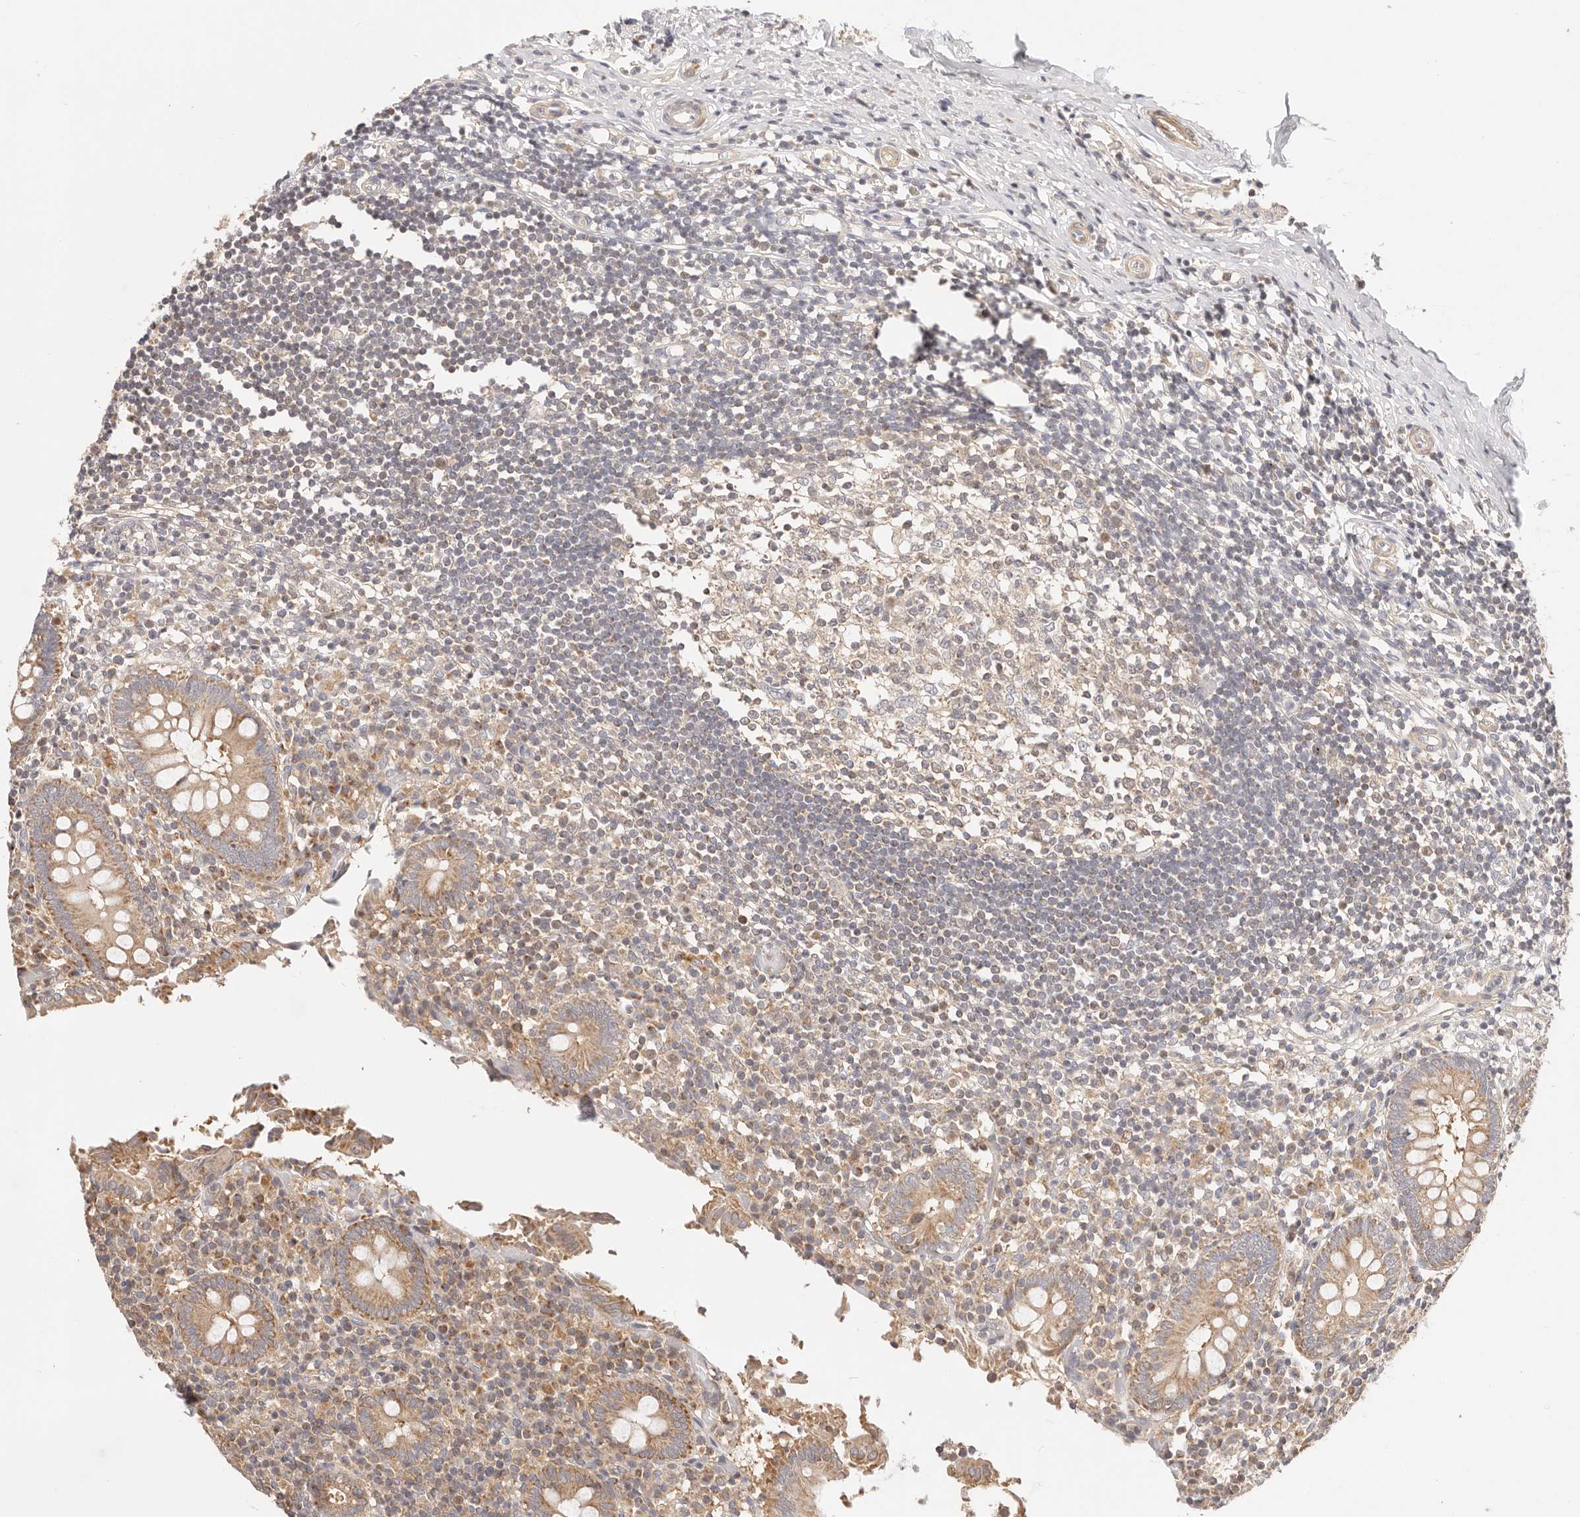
{"staining": {"intensity": "moderate", "quantity": ">75%", "location": "cytoplasmic/membranous"}, "tissue": "appendix", "cell_type": "Glandular cells", "image_type": "normal", "snomed": [{"axis": "morphology", "description": "Normal tissue, NOS"}, {"axis": "topography", "description": "Appendix"}], "caption": "Appendix stained with DAB (3,3'-diaminobenzidine) immunohistochemistry (IHC) demonstrates medium levels of moderate cytoplasmic/membranous positivity in about >75% of glandular cells. (DAB (3,3'-diaminobenzidine) = brown stain, brightfield microscopy at high magnification).", "gene": "KCMF1", "patient": {"sex": "female", "age": 17}}